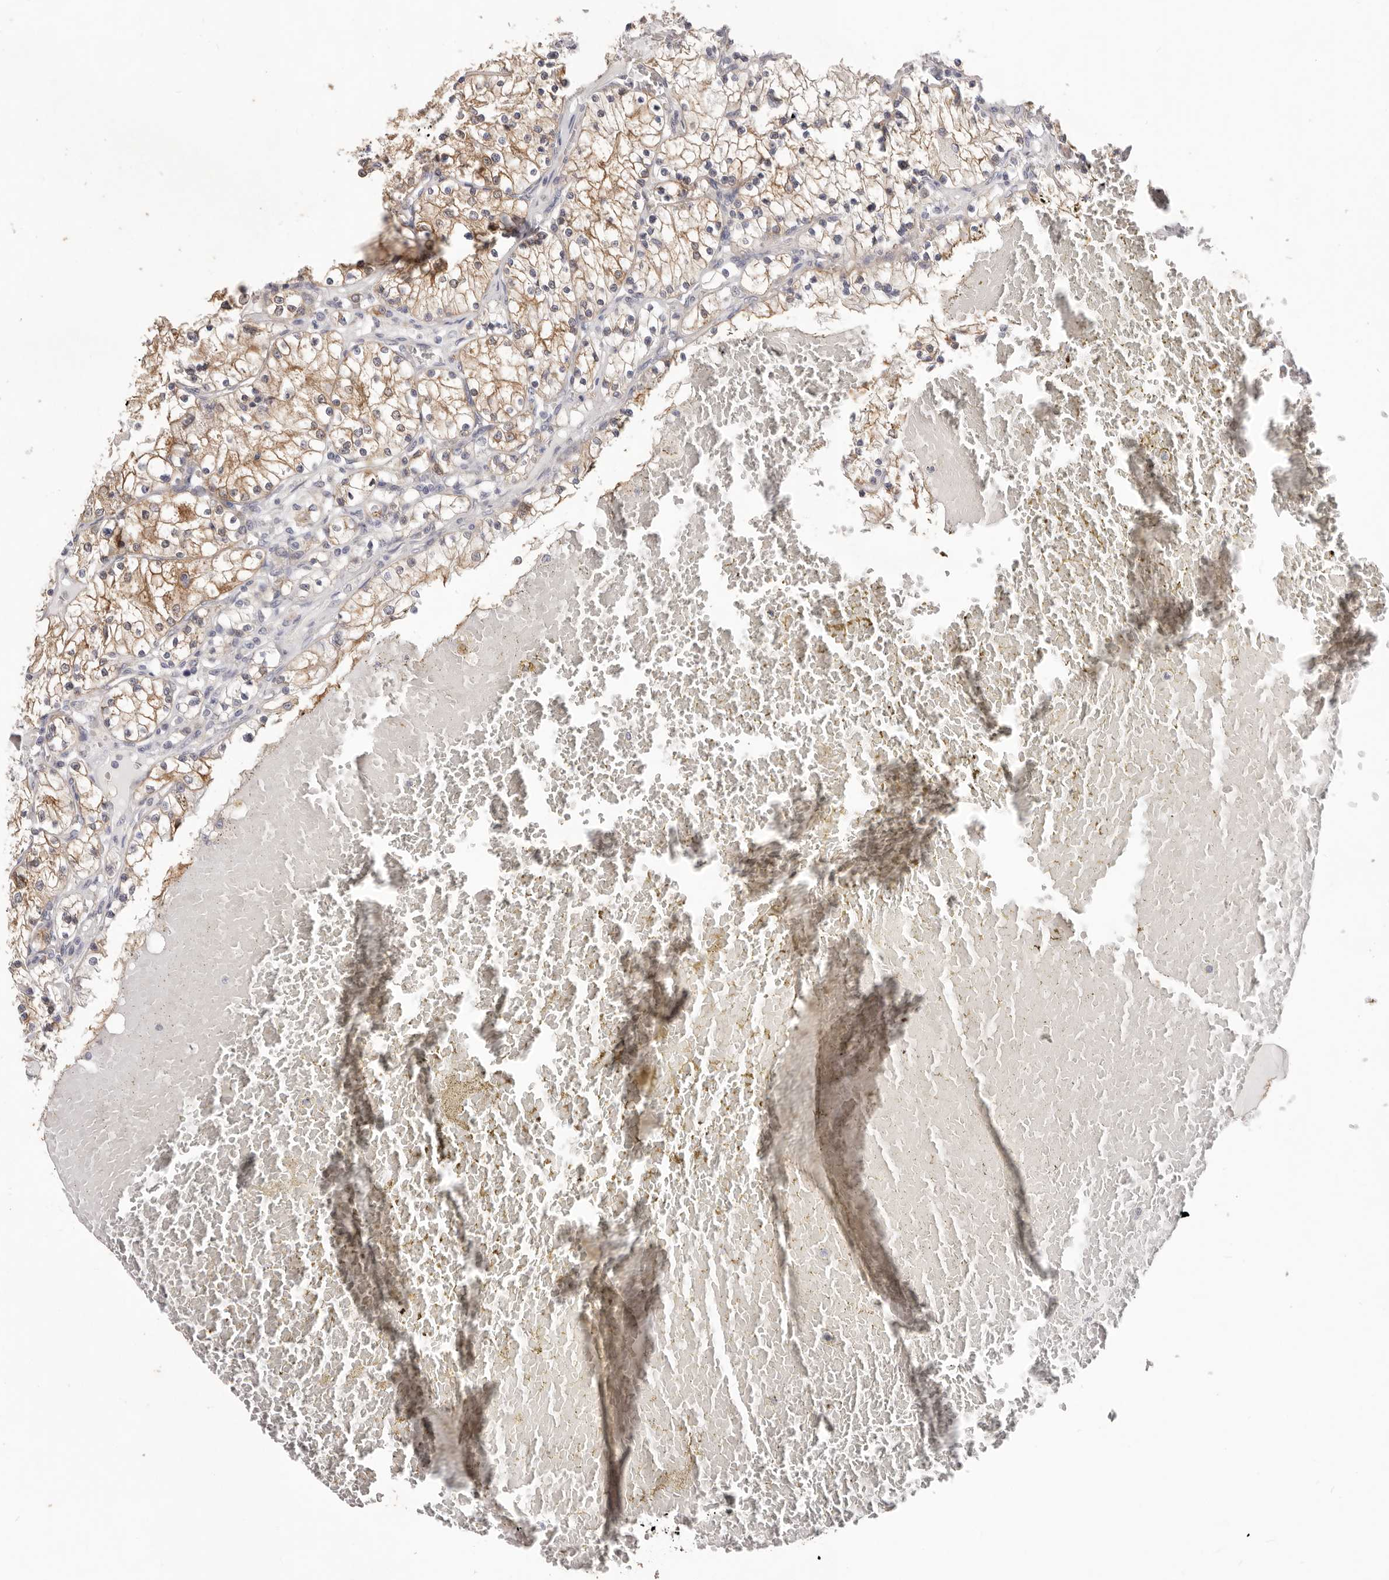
{"staining": {"intensity": "moderate", "quantity": "25%-75%", "location": "cytoplasmic/membranous"}, "tissue": "renal cancer", "cell_type": "Tumor cells", "image_type": "cancer", "snomed": [{"axis": "morphology", "description": "Normal tissue, NOS"}, {"axis": "morphology", "description": "Adenocarcinoma, NOS"}, {"axis": "topography", "description": "Kidney"}], "caption": "Immunohistochemistry image of neoplastic tissue: human renal cancer (adenocarcinoma) stained using immunohistochemistry exhibits medium levels of moderate protein expression localized specifically in the cytoplasmic/membranous of tumor cells, appearing as a cytoplasmic/membranous brown color.", "gene": "WDR77", "patient": {"sex": "male", "age": 68}}